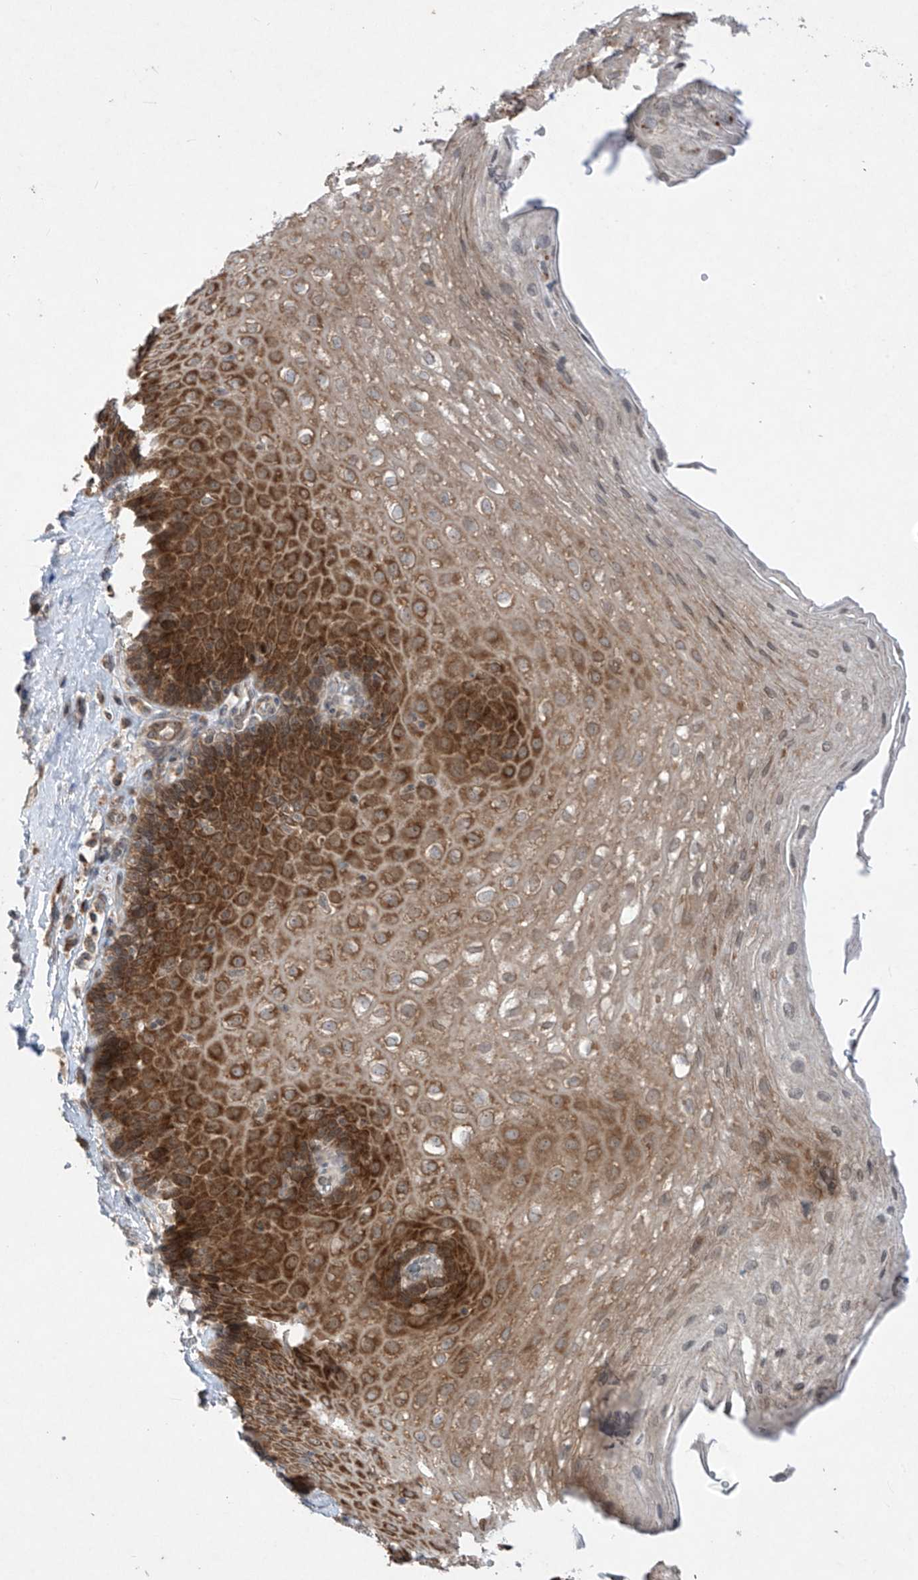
{"staining": {"intensity": "strong", "quantity": "25%-75%", "location": "cytoplasmic/membranous"}, "tissue": "esophagus", "cell_type": "Squamous epithelial cells", "image_type": "normal", "snomed": [{"axis": "morphology", "description": "Normal tissue, NOS"}, {"axis": "topography", "description": "Esophagus"}], "caption": "Esophagus stained with DAB IHC demonstrates high levels of strong cytoplasmic/membranous positivity in approximately 25%-75% of squamous epithelial cells. (DAB (3,3'-diaminobenzidine) = brown stain, brightfield microscopy at high magnification).", "gene": "RPL34", "patient": {"sex": "female", "age": 66}}